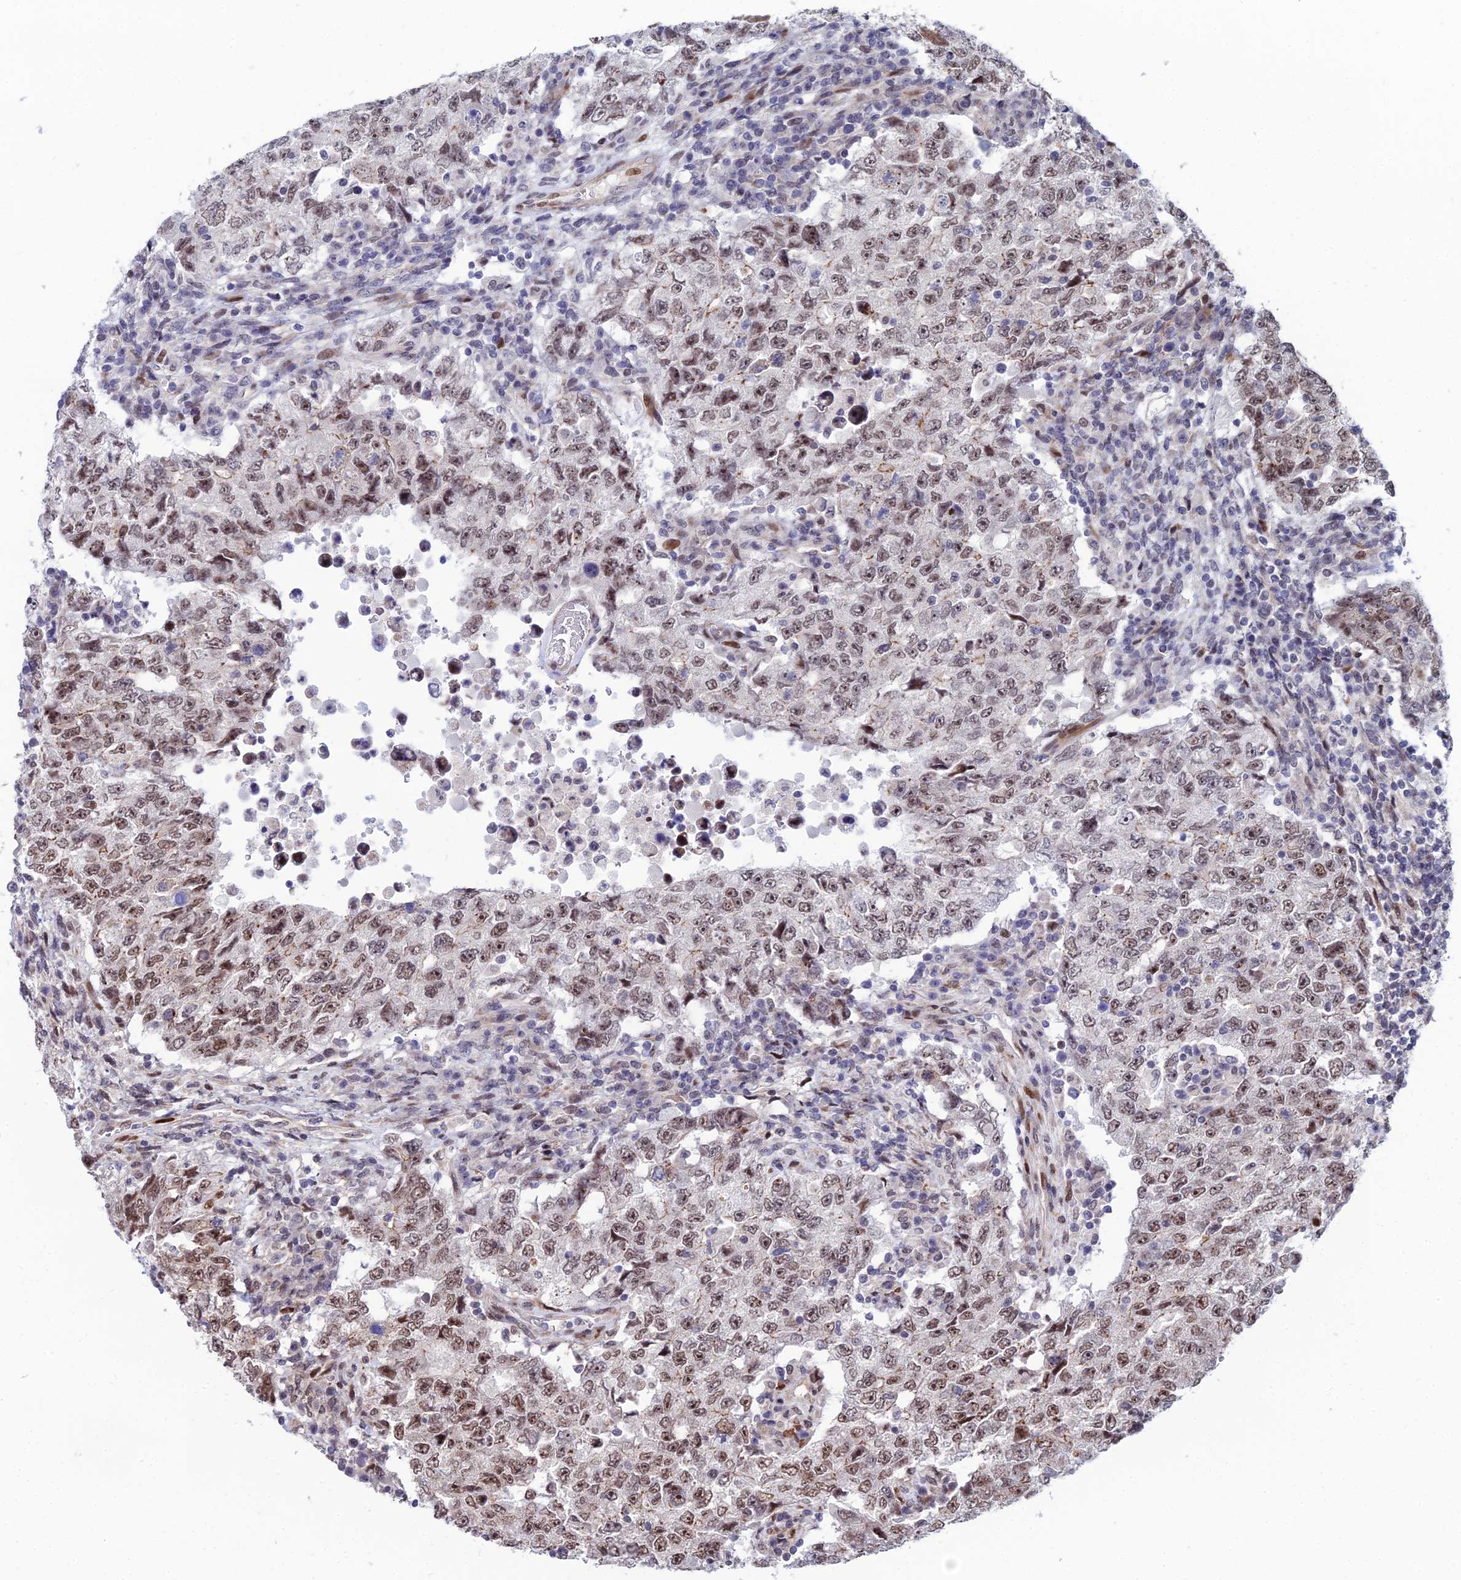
{"staining": {"intensity": "moderate", "quantity": "25%-75%", "location": "nuclear"}, "tissue": "testis cancer", "cell_type": "Tumor cells", "image_type": "cancer", "snomed": [{"axis": "morphology", "description": "Carcinoma, Embryonal, NOS"}, {"axis": "topography", "description": "Testis"}], "caption": "Embryonal carcinoma (testis) stained for a protein demonstrates moderate nuclear positivity in tumor cells.", "gene": "ZNF668", "patient": {"sex": "male", "age": 26}}